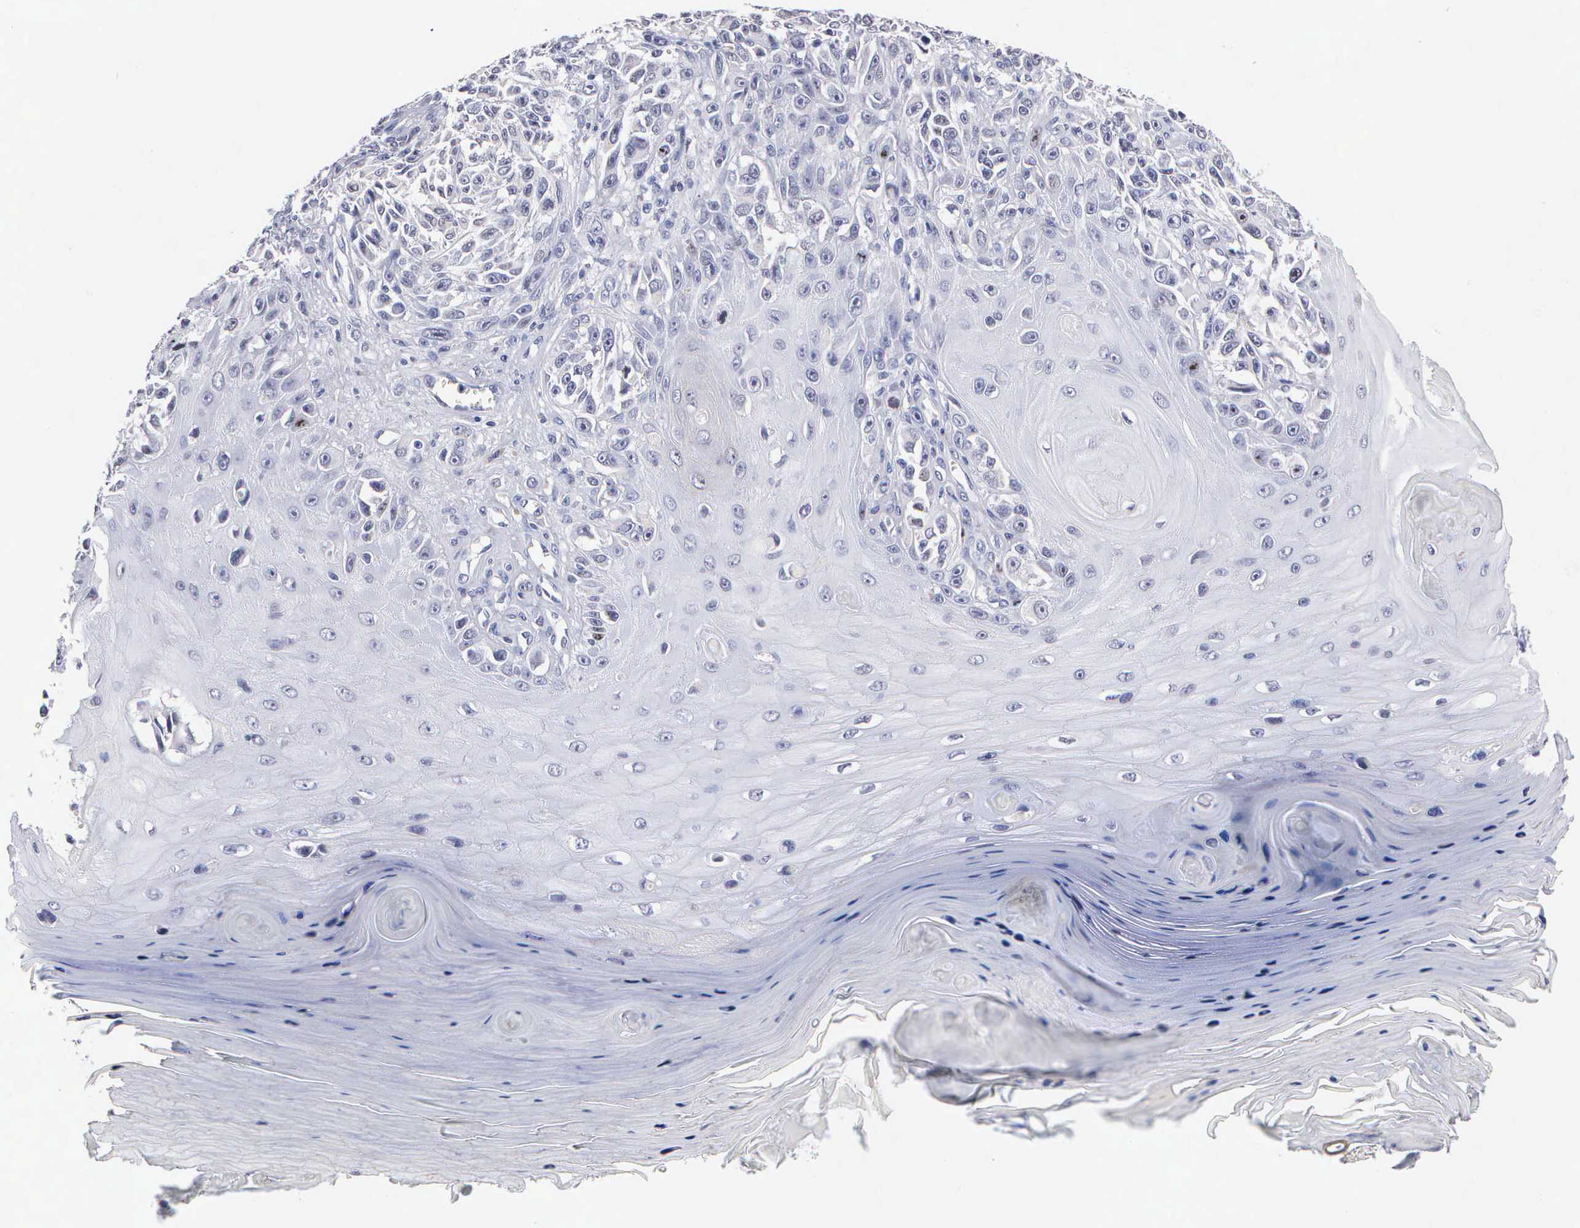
{"staining": {"intensity": "negative", "quantity": "none", "location": "none"}, "tissue": "melanoma", "cell_type": "Tumor cells", "image_type": "cancer", "snomed": [{"axis": "morphology", "description": "Malignant melanoma, NOS"}, {"axis": "topography", "description": "Skin"}], "caption": "High magnification brightfield microscopy of melanoma stained with DAB (brown) and counterstained with hematoxylin (blue): tumor cells show no significant staining. (DAB (3,3'-diaminobenzidine) immunohistochemistry, high magnification).", "gene": "KDM6A", "patient": {"sex": "female", "age": 82}}